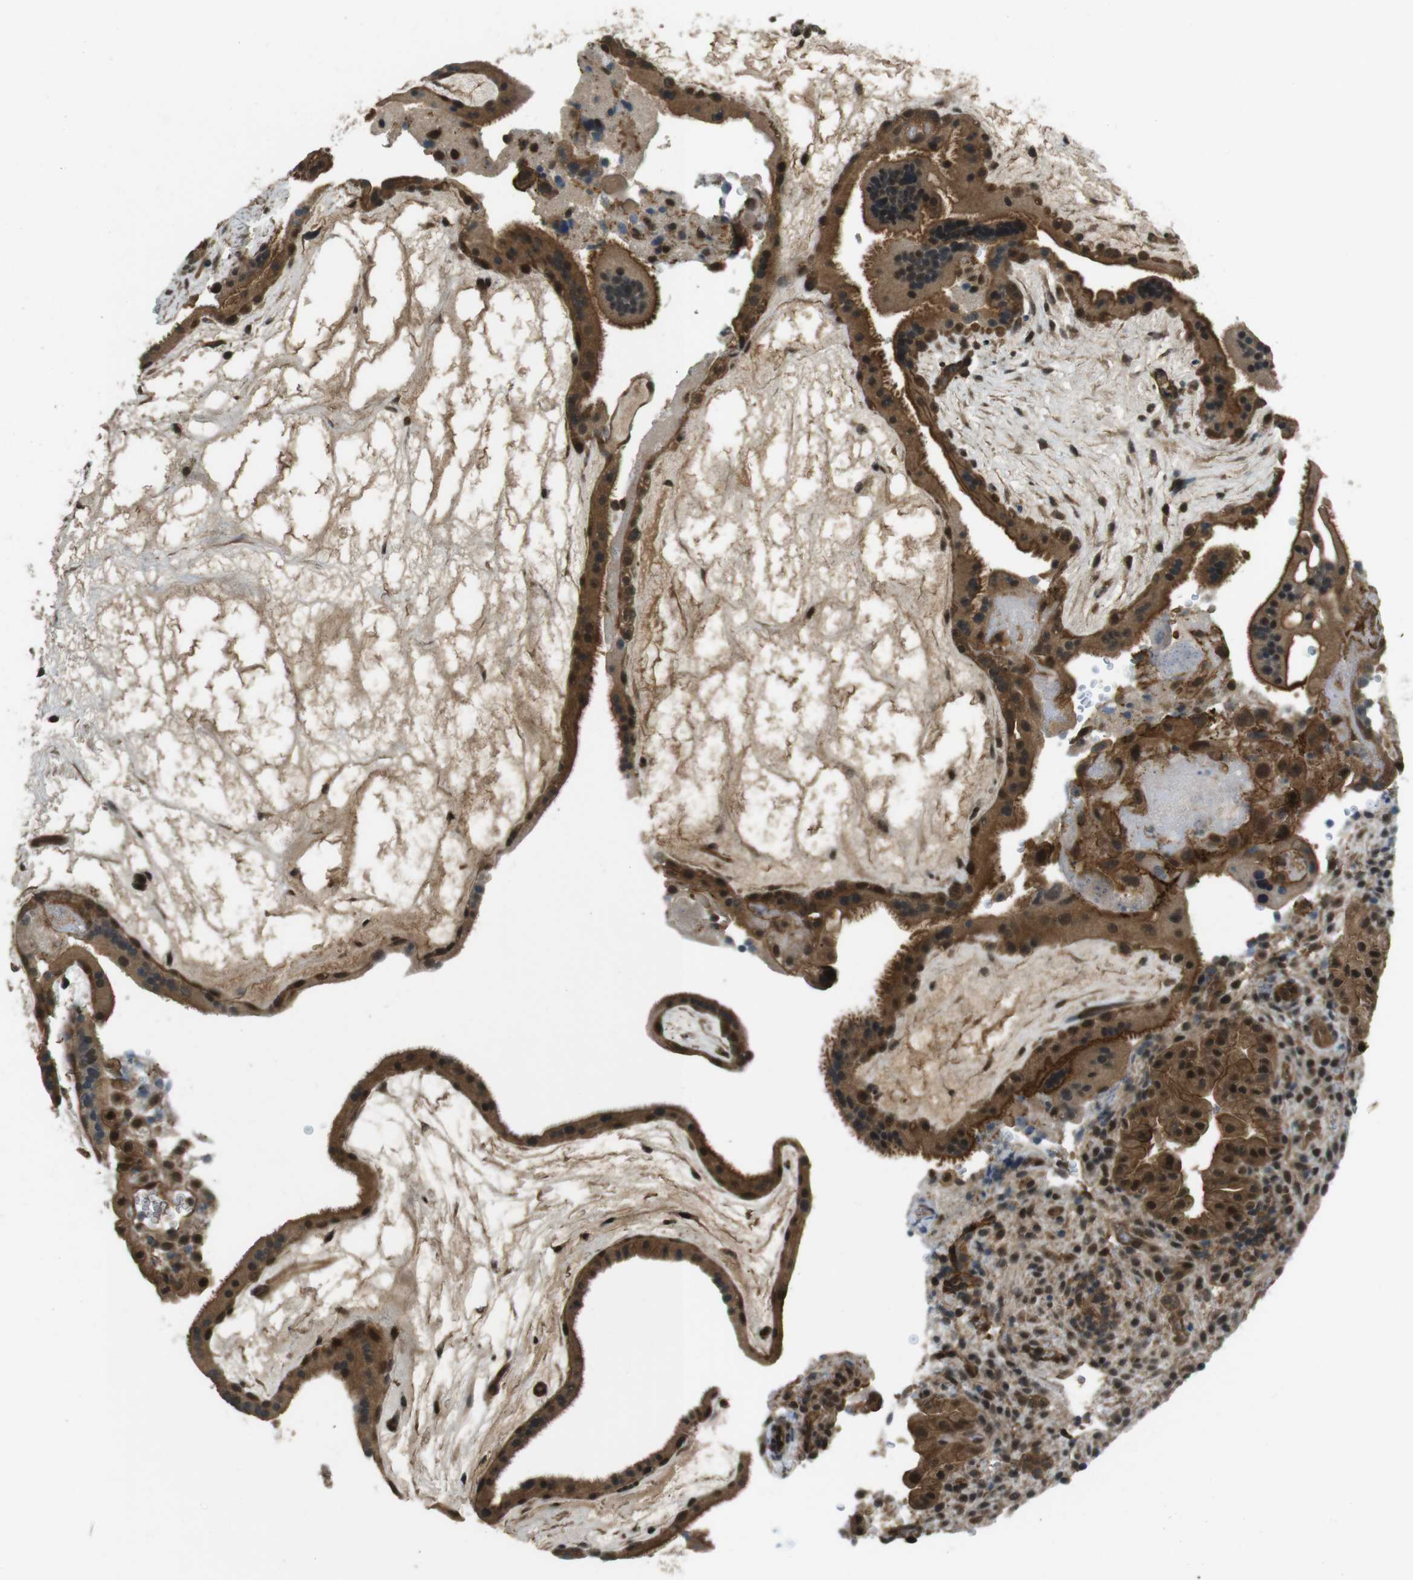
{"staining": {"intensity": "moderate", "quantity": ">75%", "location": "cytoplasmic/membranous"}, "tissue": "placenta", "cell_type": "Decidual cells", "image_type": "normal", "snomed": [{"axis": "morphology", "description": "Normal tissue, NOS"}, {"axis": "topography", "description": "Placenta"}], "caption": "Decidual cells display medium levels of moderate cytoplasmic/membranous staining in about >75% of cells in normal human placenta.", "gene": "TIAM2", "patient": {"sex": "female", "age": 19}}